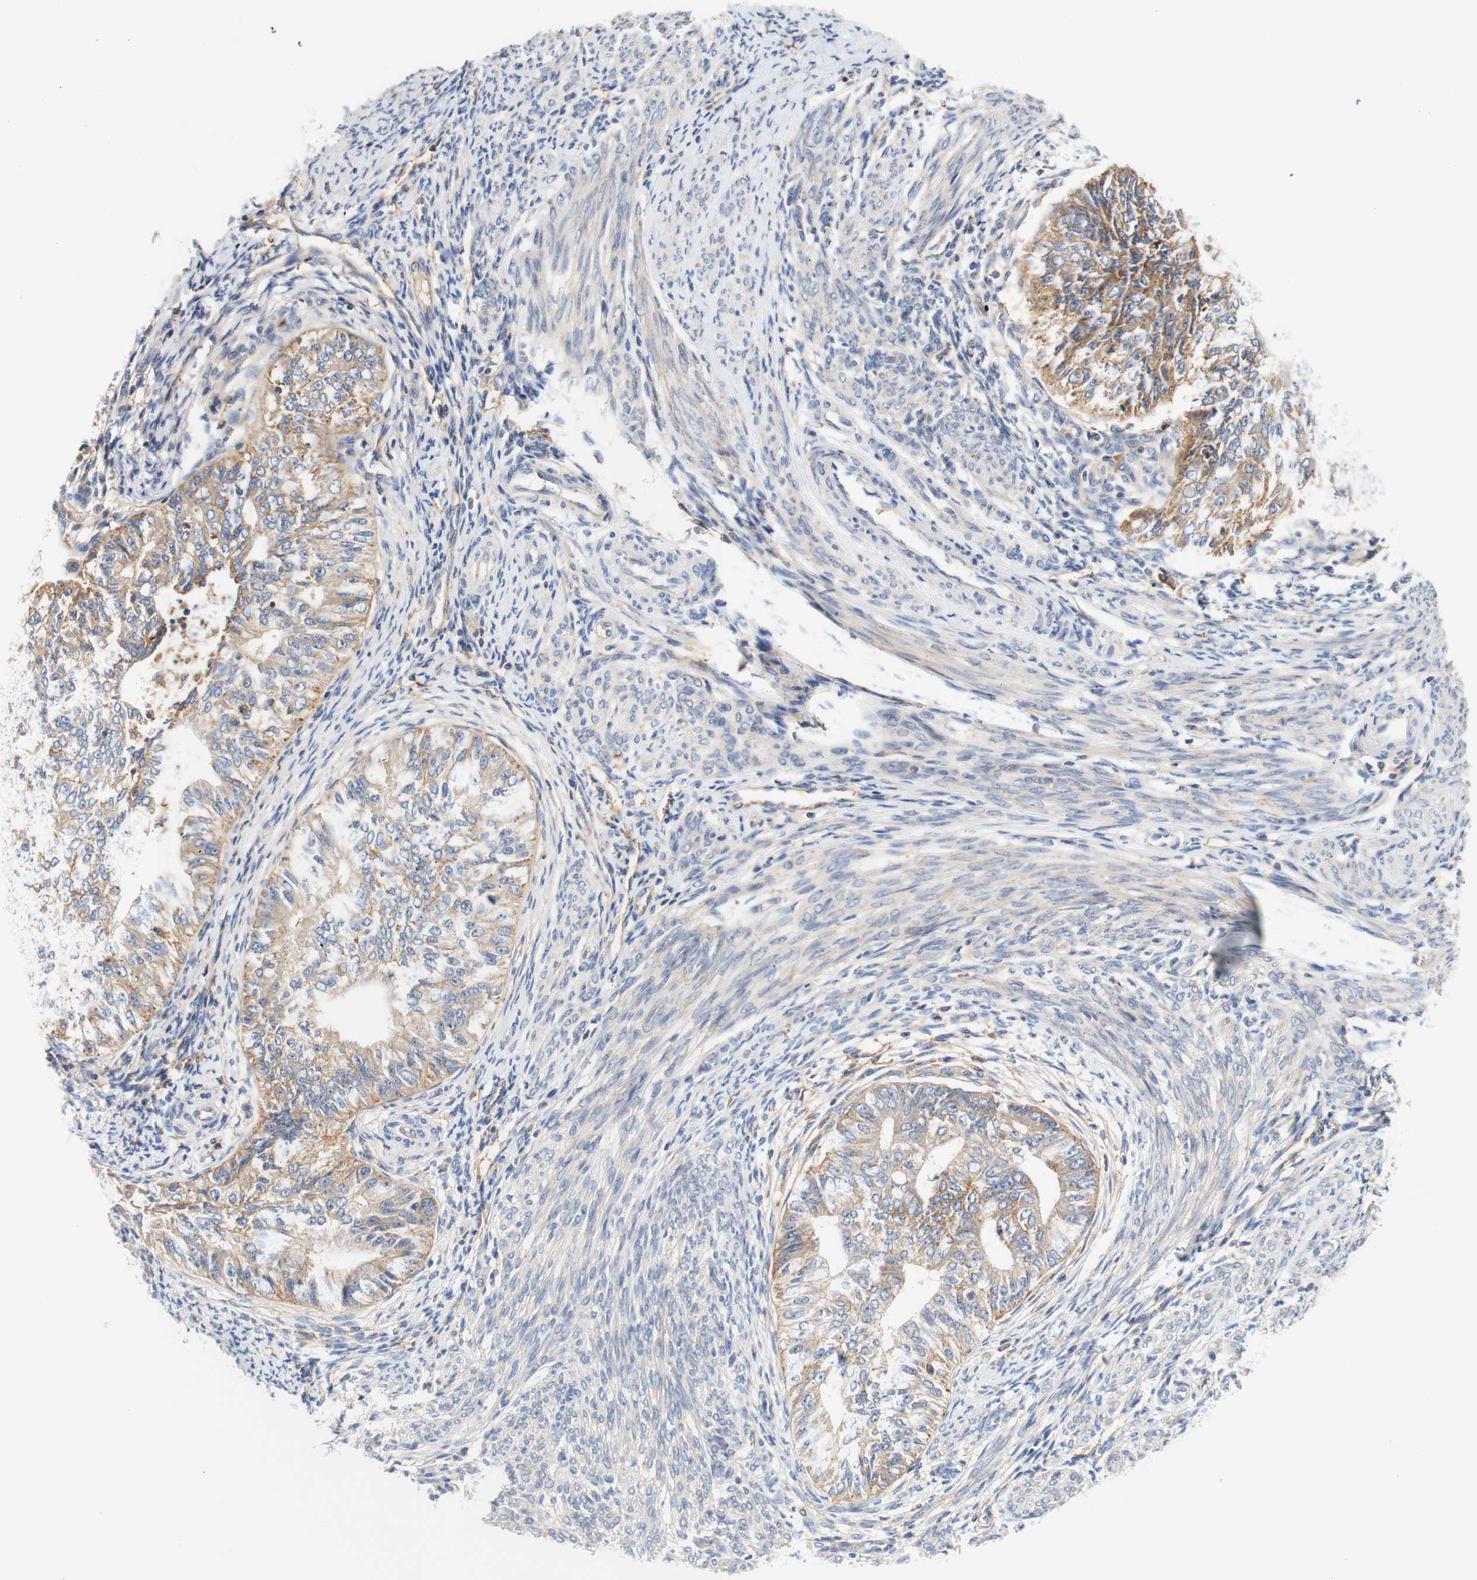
{"staining": {"intensity": "moderate", "quantity": ">75%", "location": "cytoplasmic/membranous"}, "tissue": "endometrial cancer", "cell_type": "Tumor cells", "image_type": "cancer", "snomed": [{"axis": "morphology", "description": "Adenocarcinoma, NOS"}, {"axis": "topography", "description": "Endometrium"}], "caption": "Endometrial adenocarcinoma stained for a protein (brown) reveals moderate cytoplasmic/membranous positive positivity in approximately >75% of tumor cells.", "gene": "PCDH7", "patient": {"sex": "female", "age": 32}}